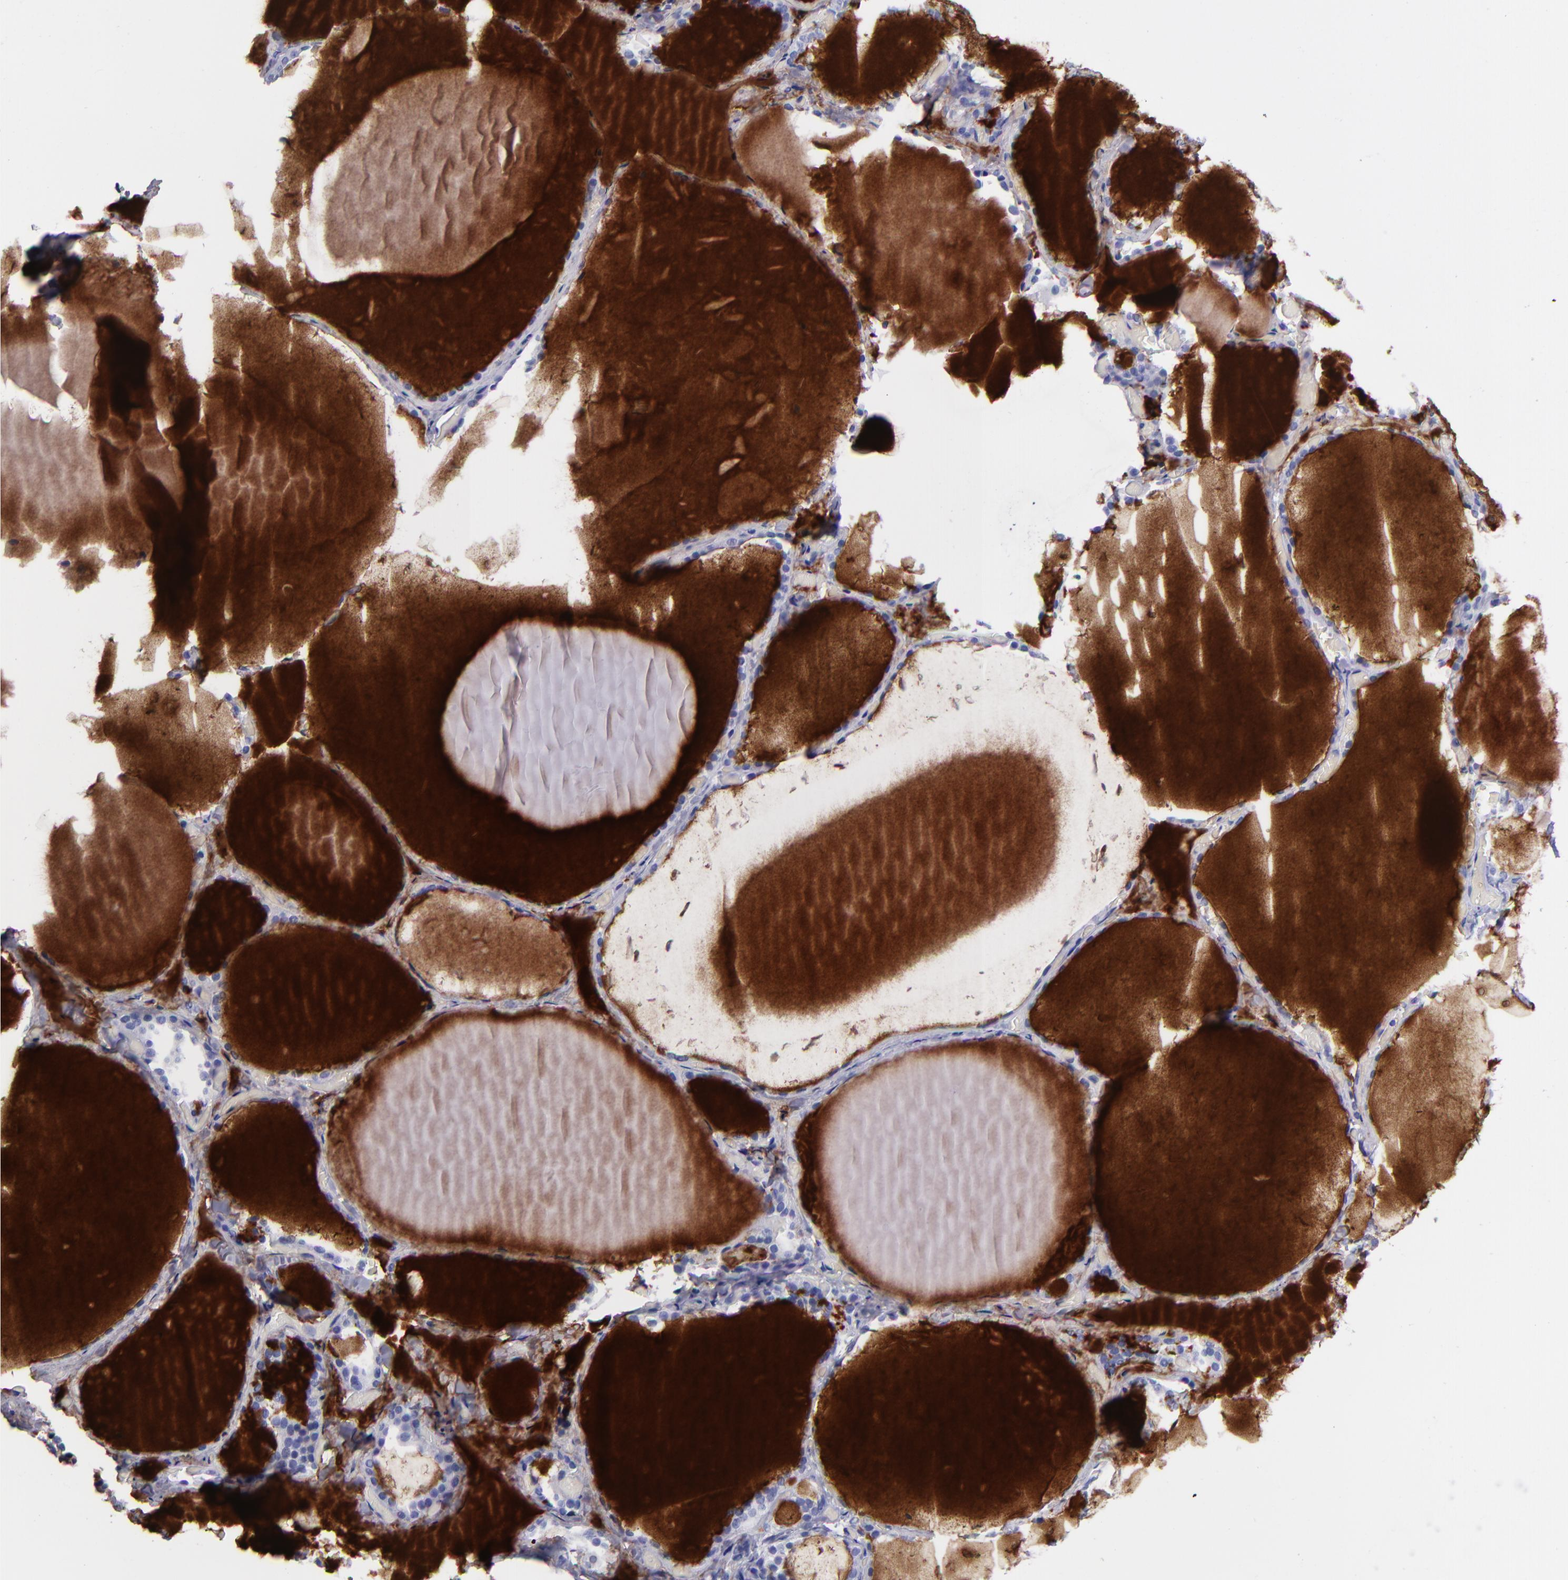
{"staining": {"intensity": "negative", "quantity": "none", "location": "none"}, "tissue": "thyroid gland", "cell_type": "Glandular cells", "image_type": "normal", "snomed": [{"axis": "morphology", "description": "Normal tissue, NOS"}, {"axis": "topography", "description": "Thyroid gland"}], "caption": "IHC of unremarkable thyroid gland reveals no positivity in glandular cells.", "gene": "CD6", "patient": {"sex": "female", "age": 22}}